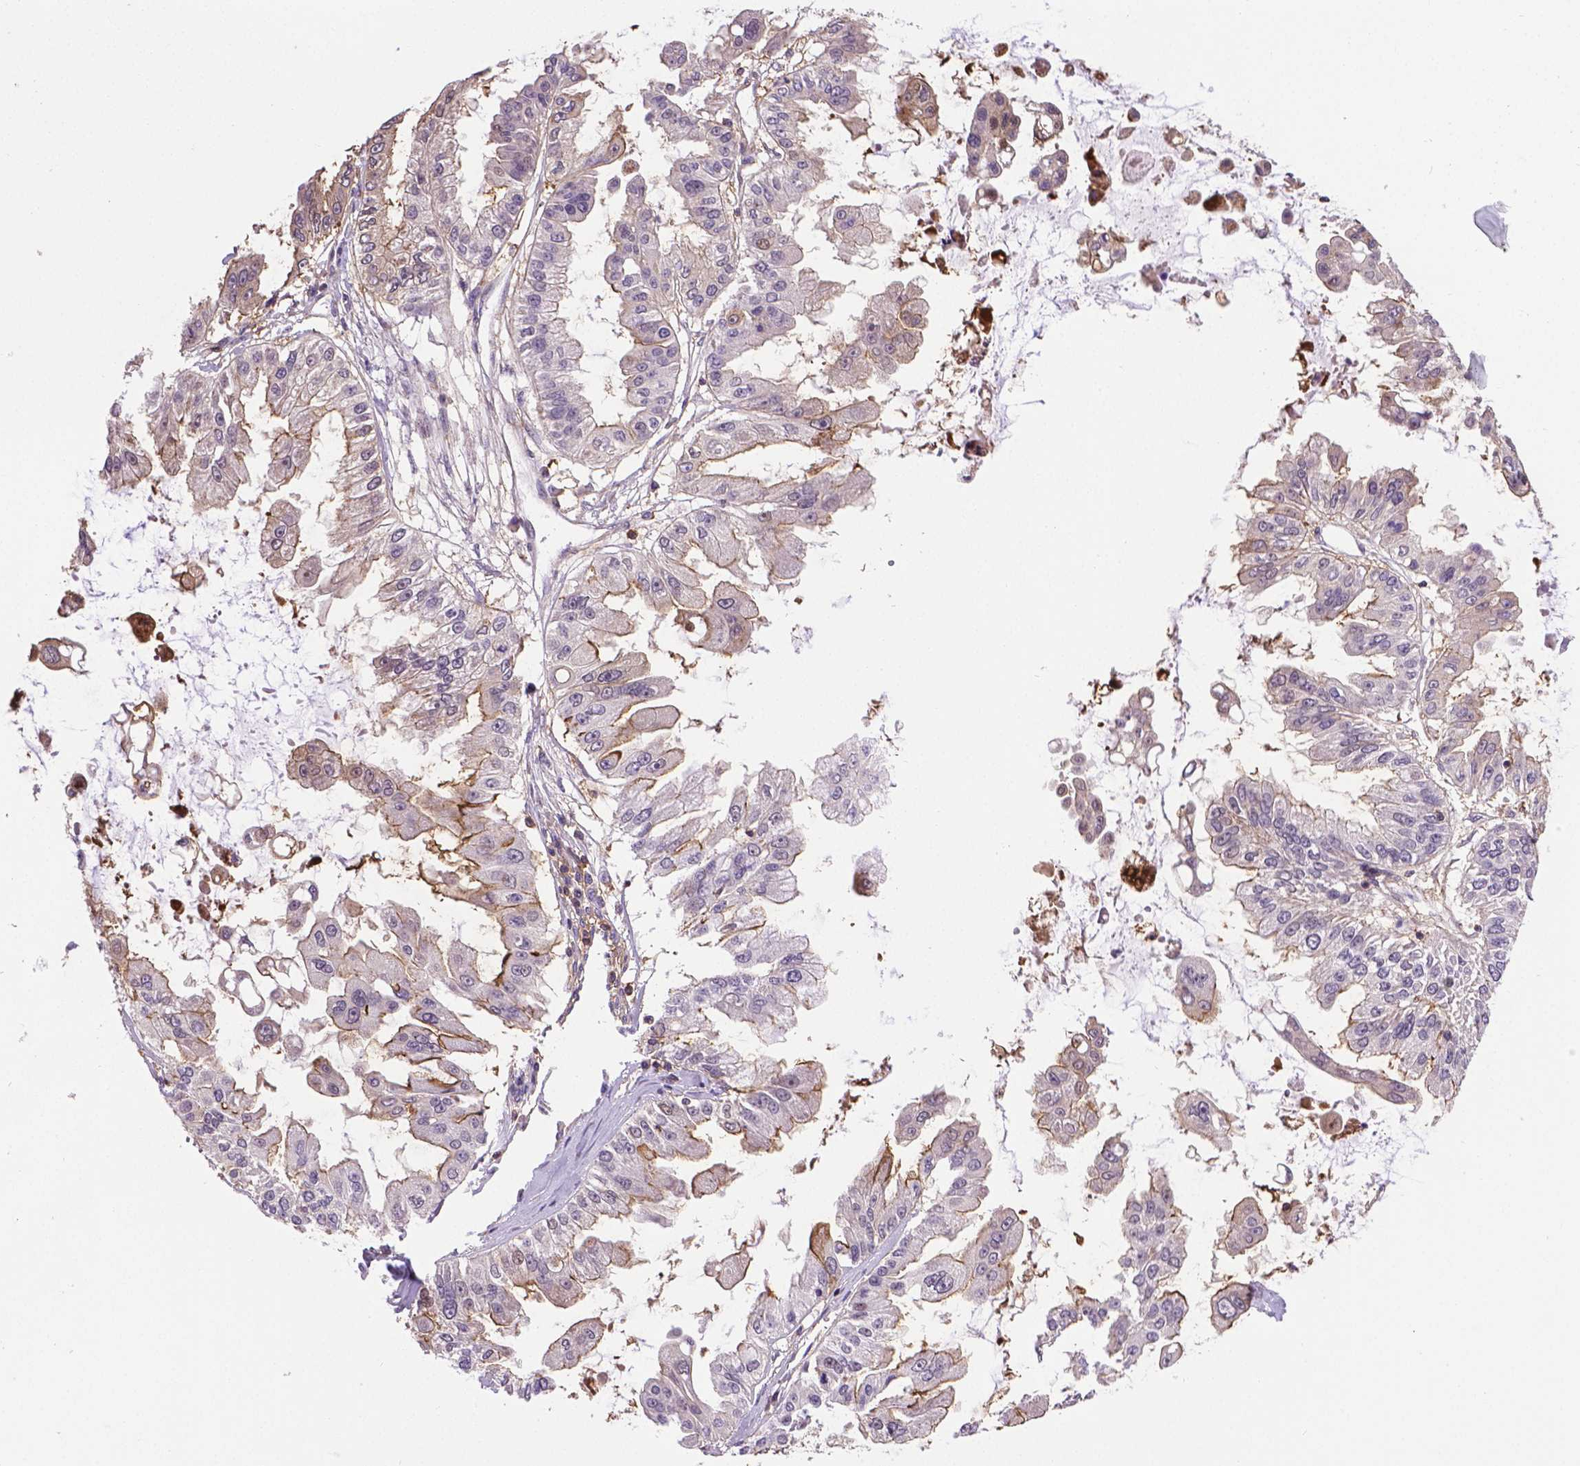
{"staining": {"intensity": "moderate", "quantity": "<25%", "location": "cytoplasmic/membranous"}, "tissue": "ovarian cancer", "cell_type": "Tumor cells", "image_type": "cancer", "snomed": [{"axis": "morphology", "description": "Cystadenocarcinoma, serous, NOS"}, {"axis": "topography", "description": "Ovary"}], "caption": "Ovarian cancer stained with a brown dye shows moderate cytoplasmic/membranous positive expression in approximately <25% of tumor cells.", "gene": "ACAD10", "patient": {"sex": "female", "age": 56}}